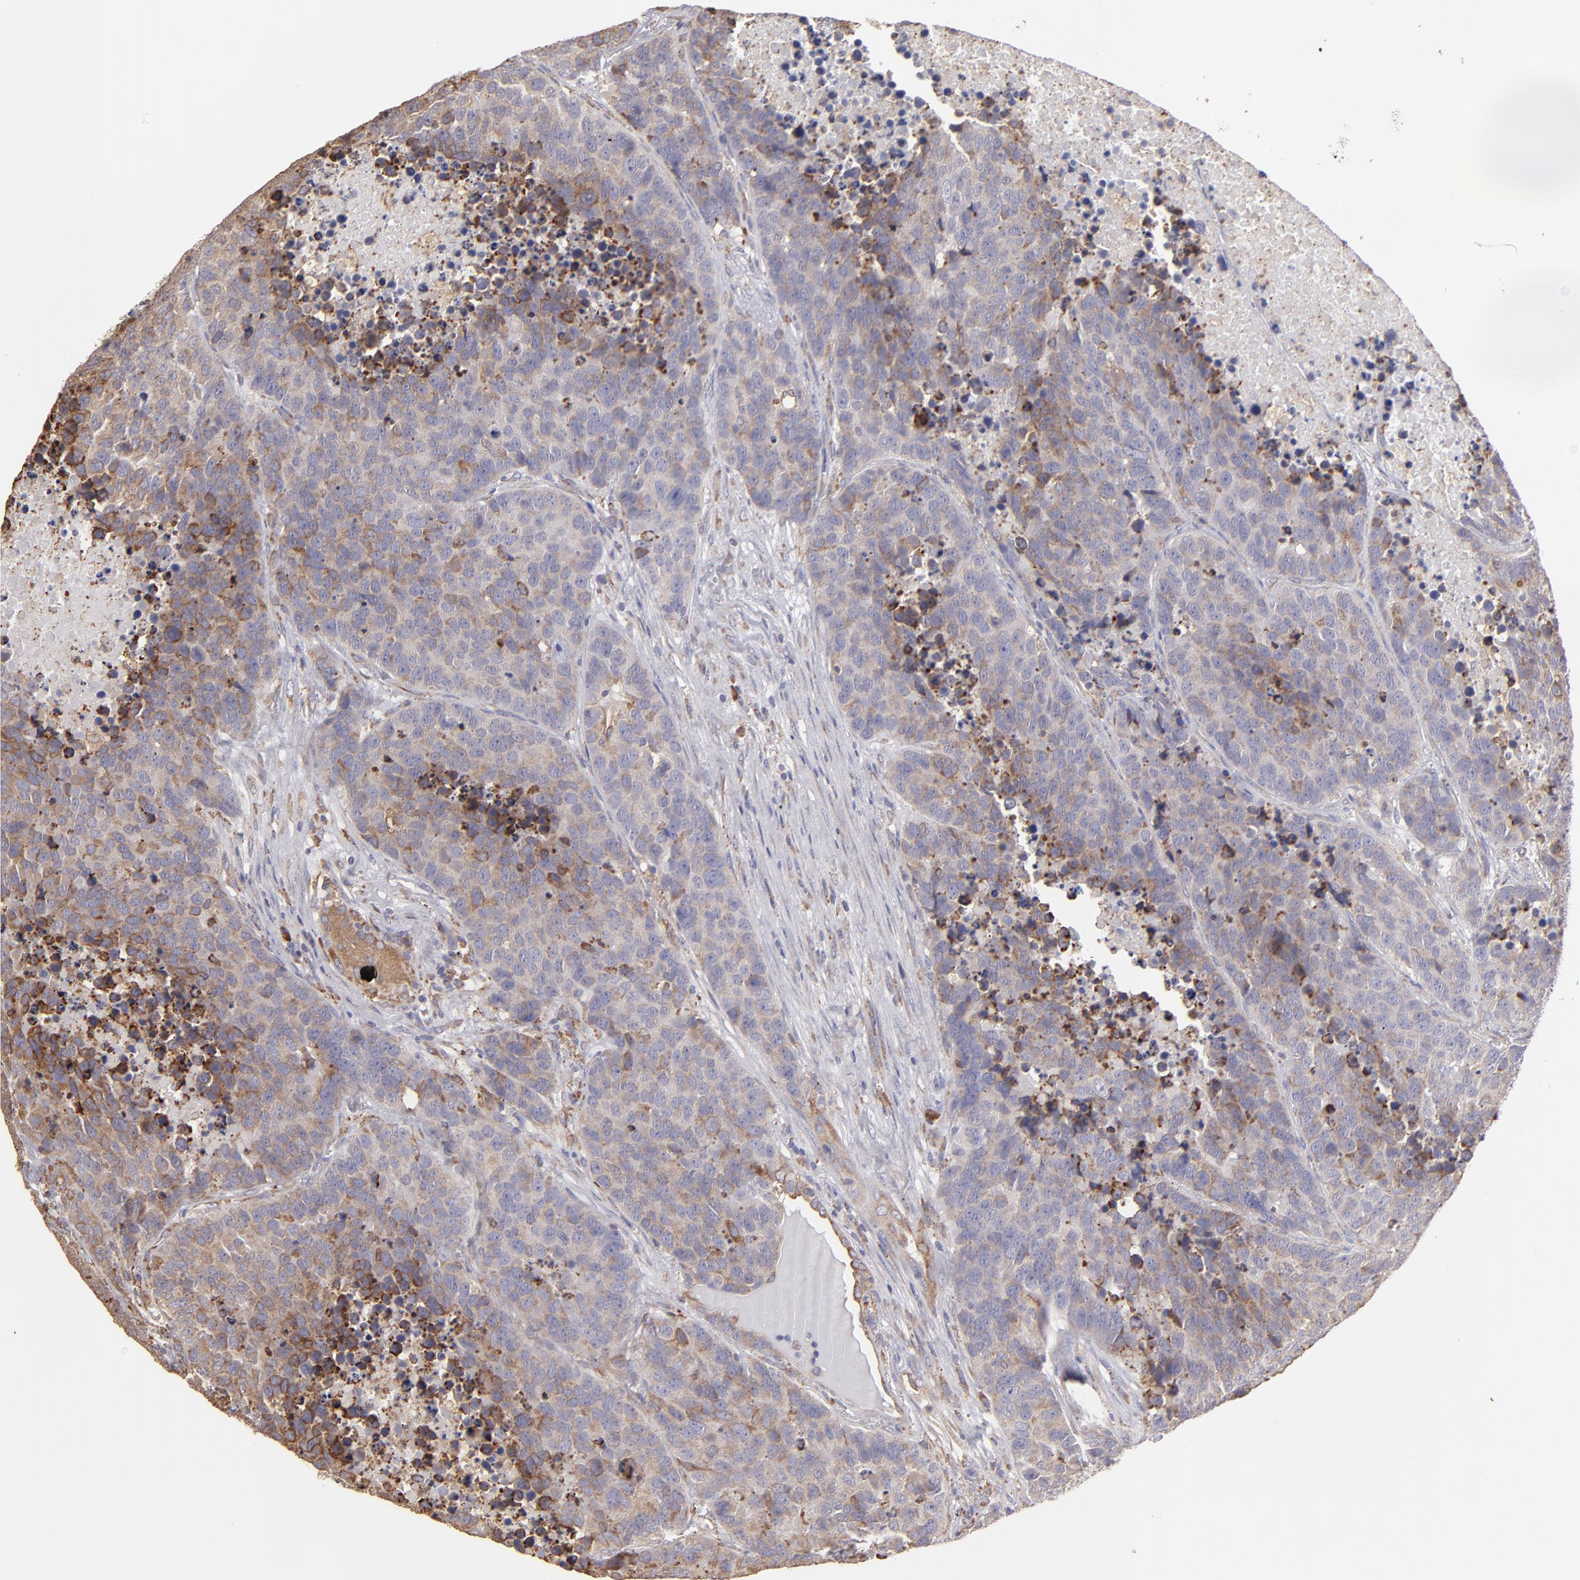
{"staining": {"intensity": "weak", "quantity": ">75%", "location": "cytoplasmic/membranous"}, "tissue": "carcinoid", "cell_type": "Tumor cells", "image_type": "cancer", "snomed": [{"axis": "morphology", "description": "Carcinoid, malignant, NOS"}, {"axis": "topography", "description": "Lung"}], "caption": "Immunohistochemistry micrograph of neoplastic tissue: human carcinoid stained using IHC displays low levels of weak protein expression localized specifically in the cytoplasmic/membranous of tumor cells, appearing as a cytoplasmic/membranous brown color.", "gene": "CALR", "patient": {"sex": "male", "age": 60}}